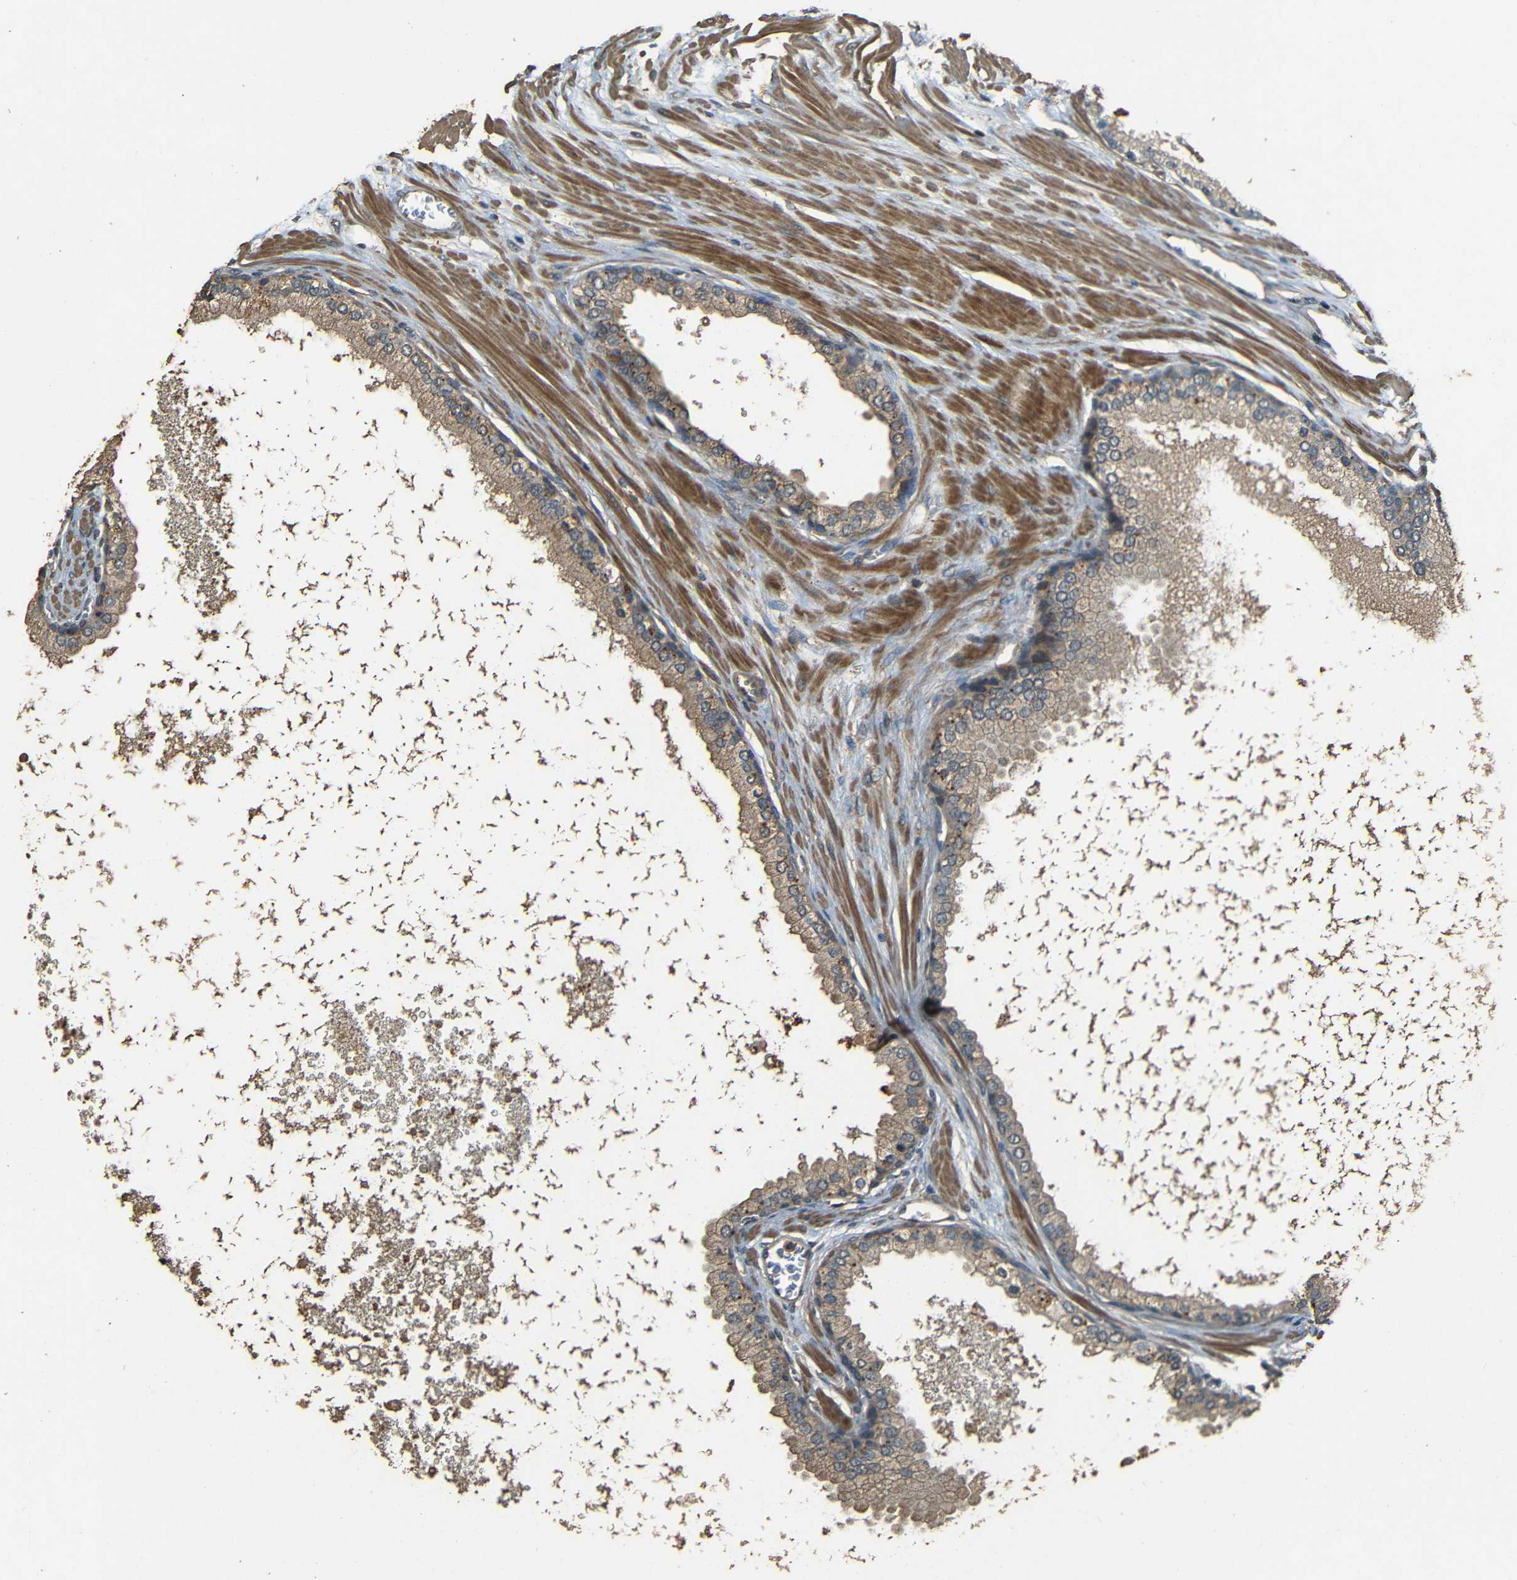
{"staining": {"intensity": "moderate", "quantity": ">75%", "location": "cytoplasmic/membranous,nuclear"}, "tissue": "prostate cancer", "cell_type": "Tumor cells", "image_type": "cancer", "snomed": [{"axis": "morphology", "description": "Adenocarcinoma, High grade"}, {"axis": "topography", "description": "Prostate"}], "caption": "A brown stain highlights moderate cytoplasmic/membranous and nuclear expression of a protein in human prostate adenocarcinoma (high-grade) tumor cells.", "gene": "PDE5A", "patient": {"sex": "male", "age": 65}}